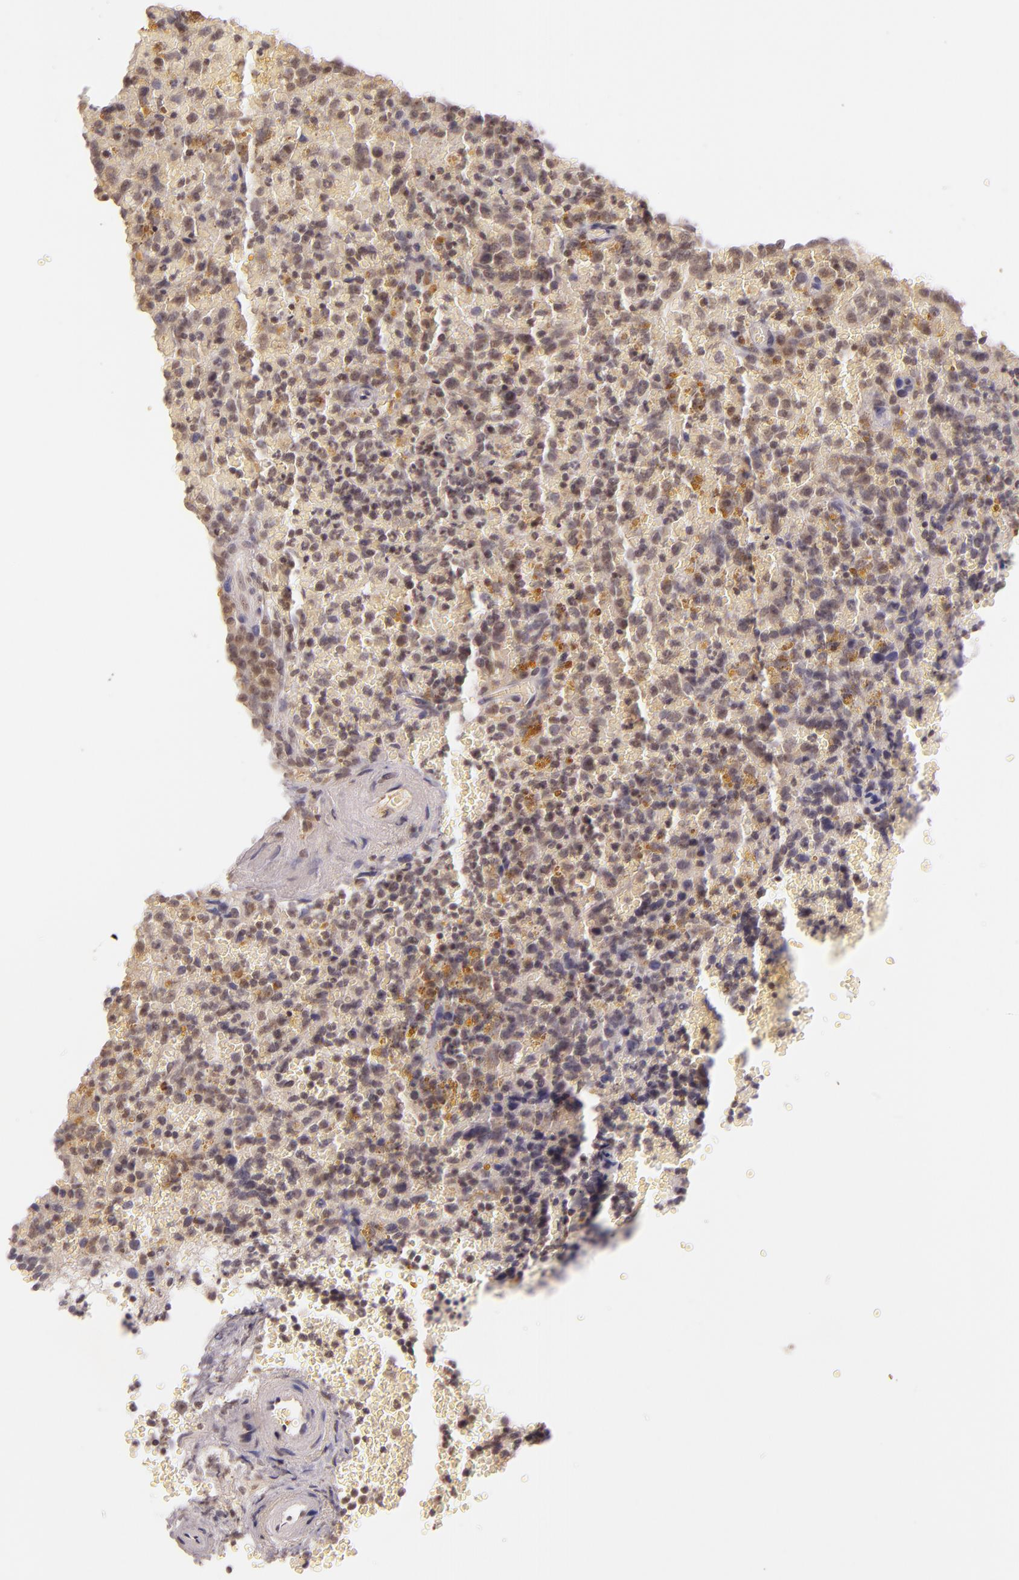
{"staining": {"intensity": "weak", "quantity": "25%-75%", "location": "cytoplasmic/membranous"}, "tissue": "lymphoma", "cell_type": "Tumor cells", "image_type": "cancer", "snomed": [{"axis": "morphology", "description": "Malignant lymphoma, non-Hodgkin's type, High grade"}, {"axis": "topography", "description": "Spleen"}, {"axis": "topography", "description": "Lymph node"}], "caption": "IHC image of neoplastic tissue: human lymphoma stained using IHC displays low levels of weak protein expression localized specifically in the cytoplasmic/membranous of tumor cells, appearing as a cytoplasmic/membranous brown color.", "gene": "CASP8", "patient": {"sex": "female", "age": 70}}